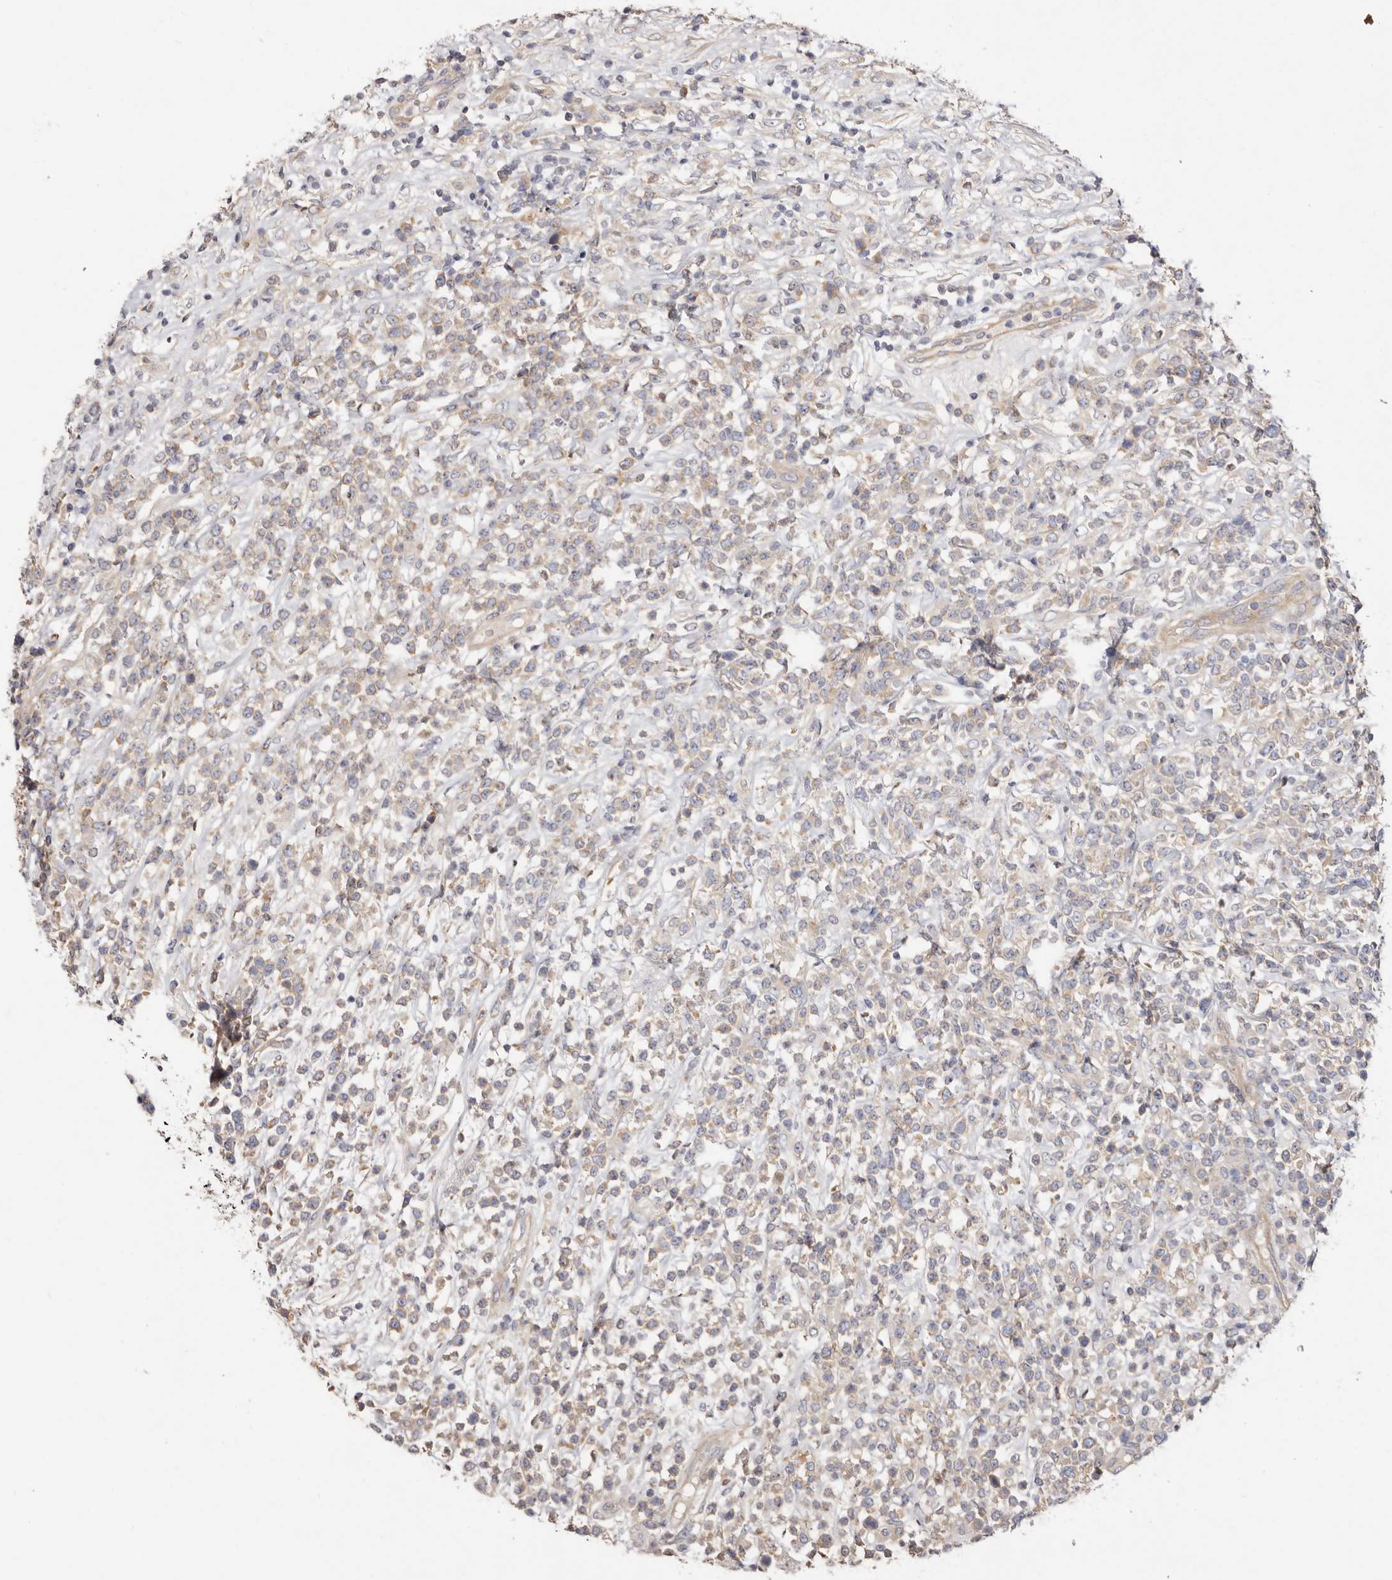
{"staining": {"intensity": "weak", "quantity": "25%-75%", "location": "cytoplasmic/membranous"}, "tissue": "lymphoma", "cell_type": "Tumor cells", "image_type": "cancer", "snomed": [{"axis": "morphology", "description": "Malignant lymphoma, non-Hodgkin's type, High grade"}, {"axis": "topography", "description": "Colon"}], "caption": "IHC of lymphoma demonstrates low levels of weak cytoplasmic/membranous positivity in approximately 25%-75% of tumor cells.", "gene": "FAM167B", "patient": {"sex": "female", "age": 53}}